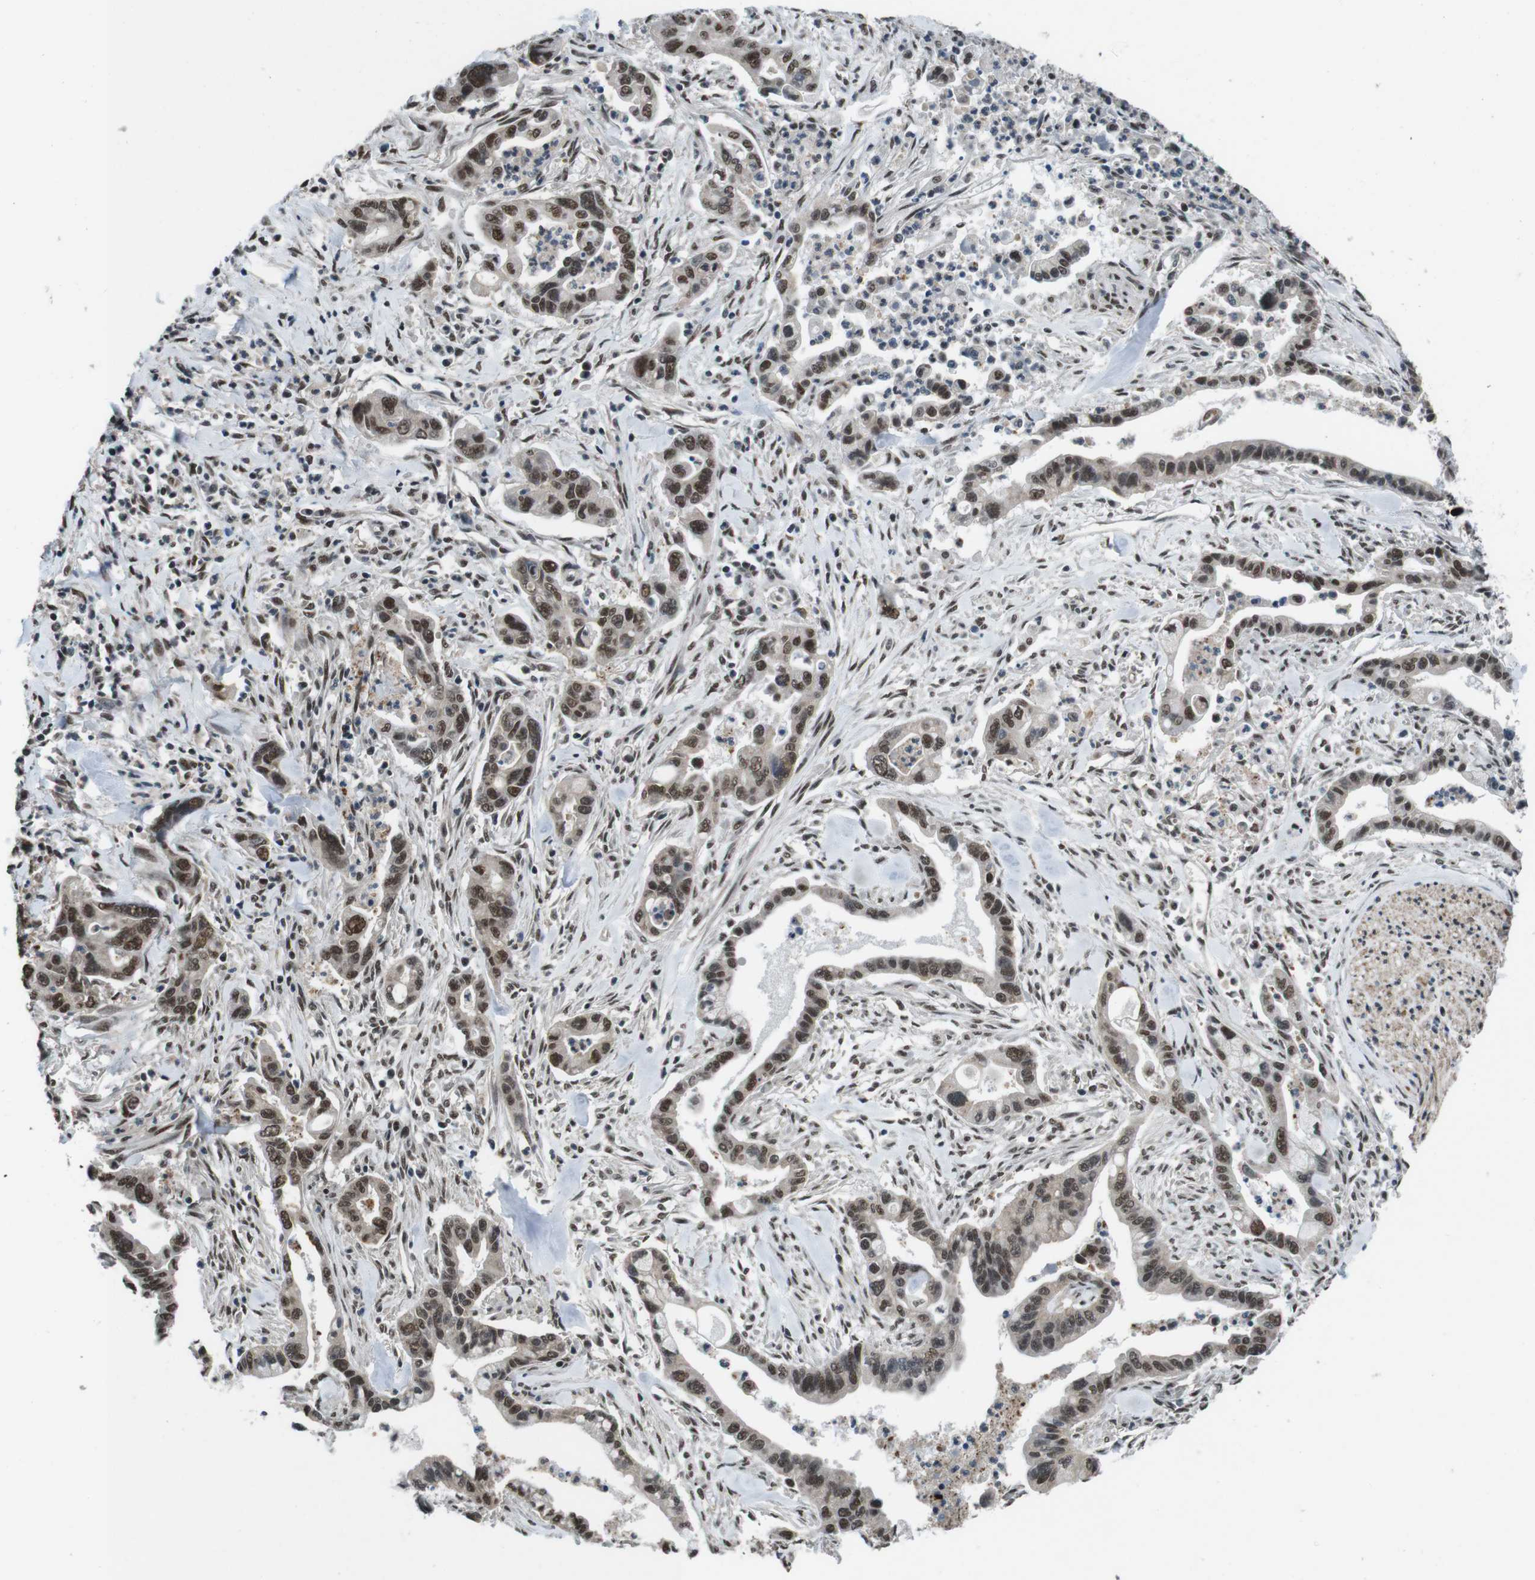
{"staining": {"intensity": "moderate", "quantity": ">75%", "location": "nuclear"}, "tissue": "pancreatic cancer", "cell_type": "Tumor cells", "image_type": "cancer", "snomed": [{"axis": "morphology", "description": "Adenocarcinoma, NOS"}, {"axis": "topography", "description": "Pancreas"}], "caption": "Pancreatic adenocarcinoma stained with immunohistochemistry (IHC) reveals moderate nuclear expression in approximately >75% of tumor cells.", "gene": "NR4A2", "patient": {"sex": "male", "age": 70}}